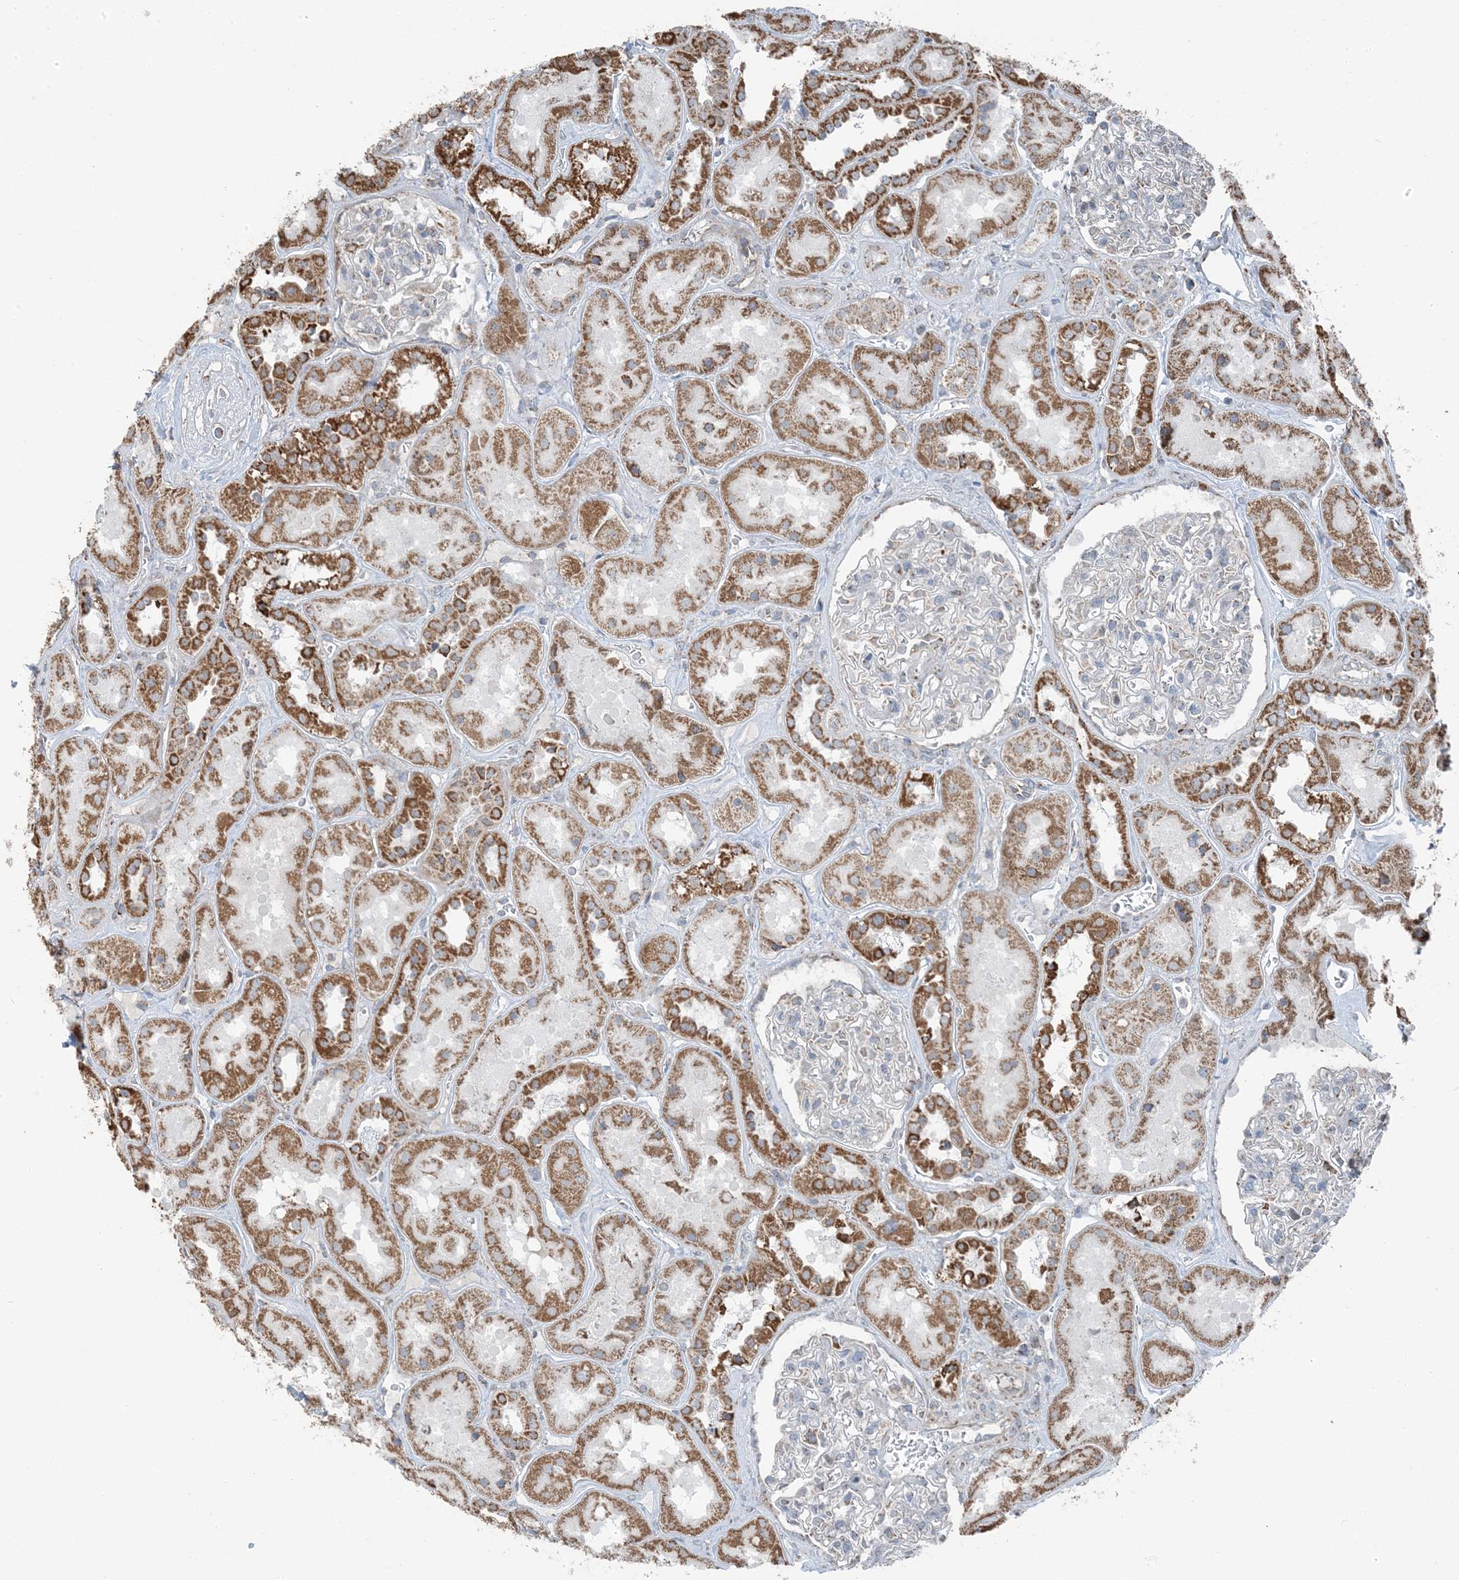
{"staining": {"intensity": "negative", "quantity": "none", "location": "none"}, "tissue": "kidney", "cell_type": "Cells in glomeruli", "image_type": "normal", "snomed": [{"axis": "morphology", "description": "Normal tissue, NOS"}, {"axis": "topography", "description": "Kidney"}], "caption": "Cells in glomeruli show no significant protein positivity in benign kidney.", "gene": "PILRB", "patient": {"sex": "male", "age": 70}}